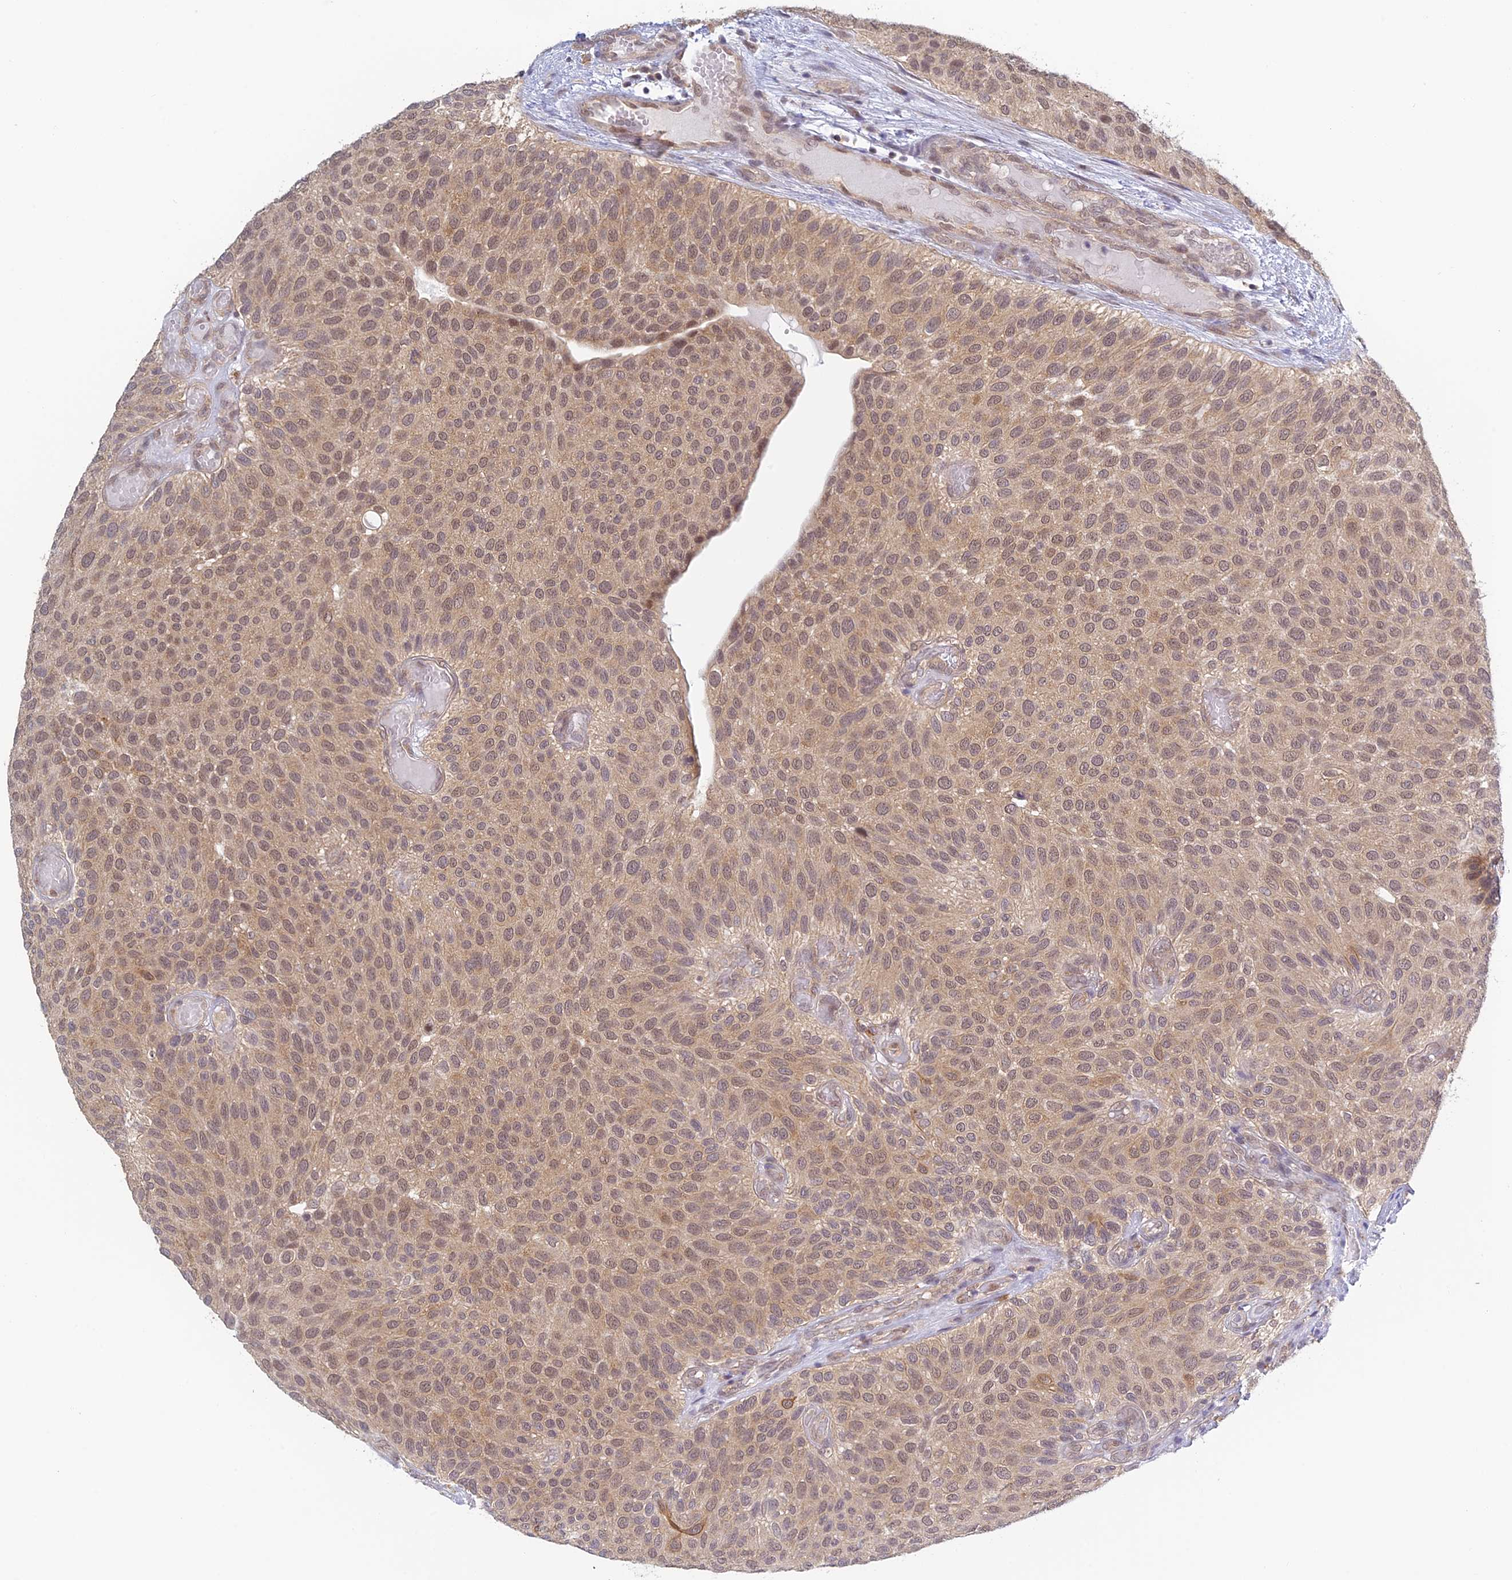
{"staining": {"intensity": "moderate", "quantity": "25%-75%", "location": "cytoplasmic/membranous,nuclear"}, "tissue": "urothelial cancer", "cell_type": "Tumor cells", "image_type": "cancer", "snomed": [{"axis": "morphology", "description": "Urothelial carcinoma, Low grade"}, {"axis": "topography", "description": "Urinary bladder"}], "caption": "Immunohistochemical staining of human low-grade urothelial carcinoma reveals medium levels of moderate cytoplasmic/membranous and nuclear expression in approximately 25%-75% of tumor cells. (DAB (3,3'-diaminobenzidine) = brown stain, brightfield microscopy at high magnification).", "gene": "SKIC8", "patient": {"sex": "male", "age": 89}}